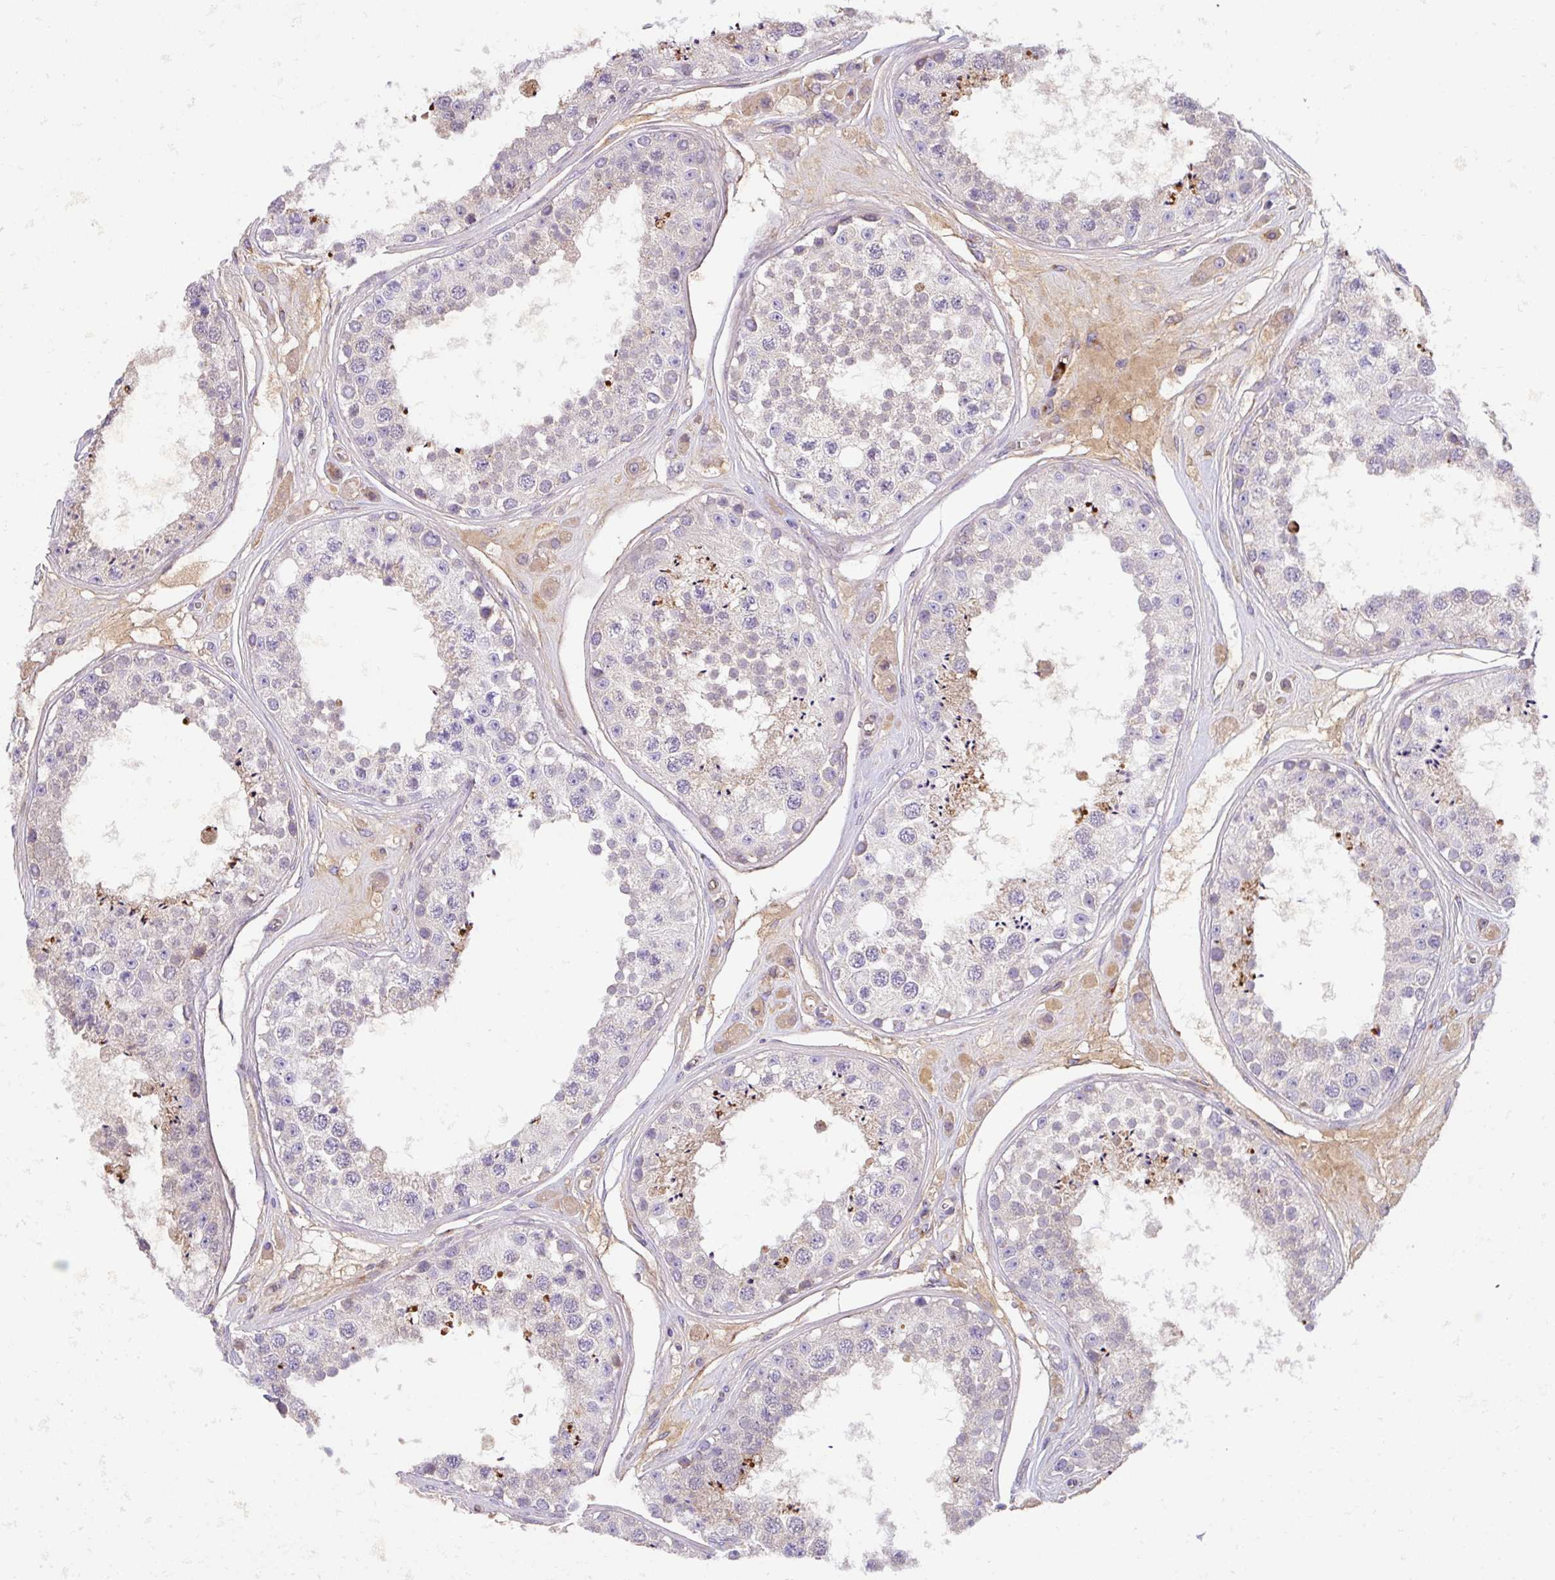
{"staining": {"intensity": "moderate", "quantity": "<25%", "location": "cytoplasmic/membranous"}, "tissue": "testis", "cell_type": "Cells in seminiferous ducts", "image_type": "normal", "snomed": [{"axis": "morphology", "description": "Normal tissue, NOS"}, {"axis": "topography", "description": "Testis"}], "caption": "IHC photomicrograph of unremarkable testis: human testis stained using immunohistochemistry (IHC) exhibits low levels of moderate protein expression localized specifically in the cytoplasmic/membranous of cells in seminiferous ducts, appearing as a cytoplasmic/membranous brown color.", "gene": "CRISP3", "patient": {"sex": "male", "age": 25}}